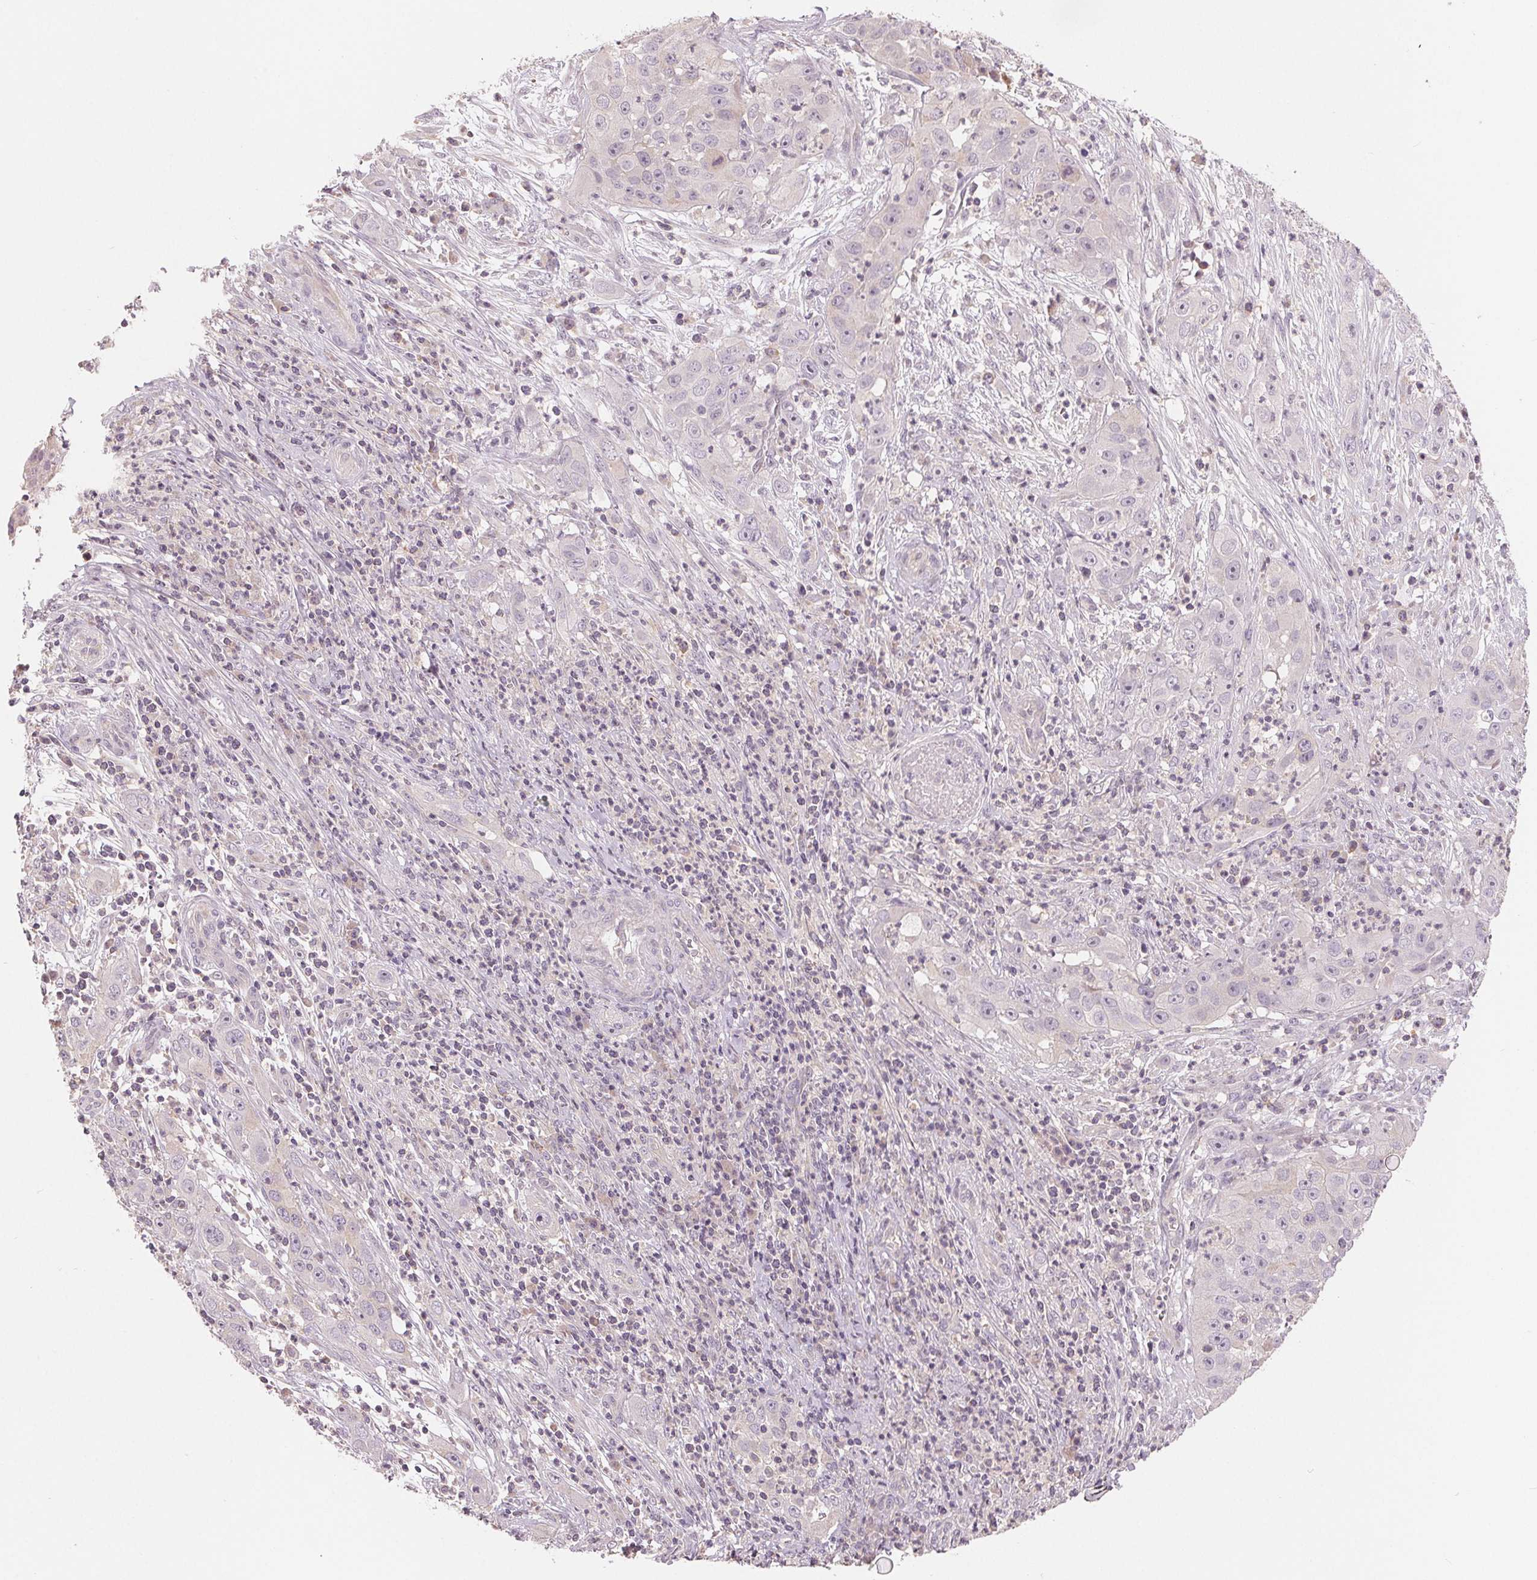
{"staining": {"intensity": "negative", "quantity": "none", "location": "none"}, "tissue": "cervical cancer", "cell_type": "Tumor cells", "image_type": "cancer", "snomed": [{"axis": "morphology", "description": "Squamous cell carcinoma, NOS"}, {"axis": "topography", "description": "Cervix"}], "caption": "A histopathology image of human cervical cancer (squamous cell carcinoma) is negative for staining in tumor cells.", "gene": "AQP8", "patient": {"sex": "female", "age": 32}}